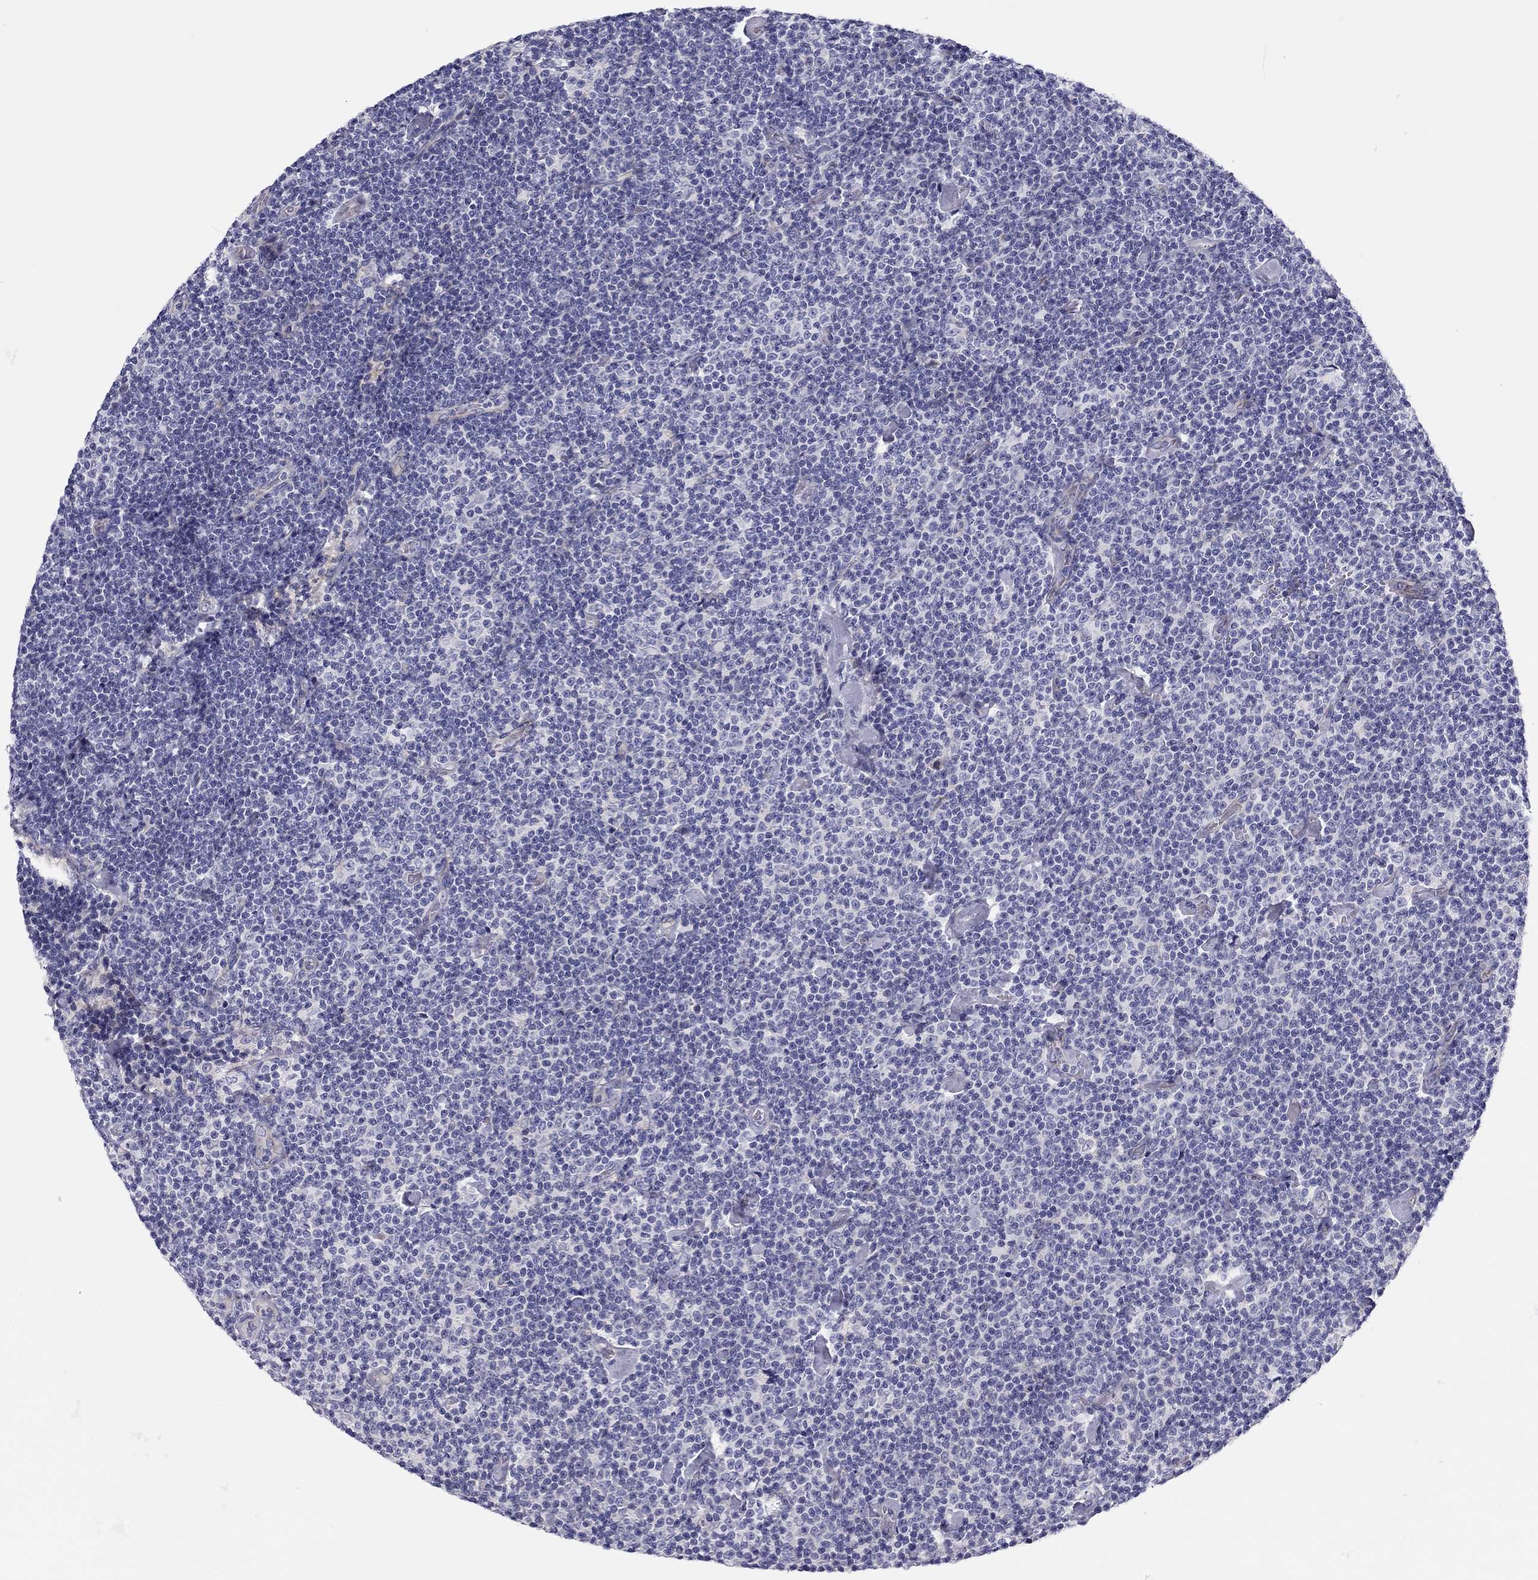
{"staining": {"intensity": "negative", "quantity": "none", "location": "none"}, "tissue": "lymphoma", "cell_type": "Tumor cells", "image_type": "cancer", "snomed": [{"axis": "morphology", "description": "Malignant lymphoma, non-Hodgkin's type, Low grade"}, {"axis": "topography", "description": "Lymph node"}], "caption": "Immunohistochemical staining of low-grade malignant lymphoma, non-Hodgkin's type demonstrates no significant positivity in tumor cells.", "gene": "SCARB1", "patient": {"sex": "male", "age": 81}}